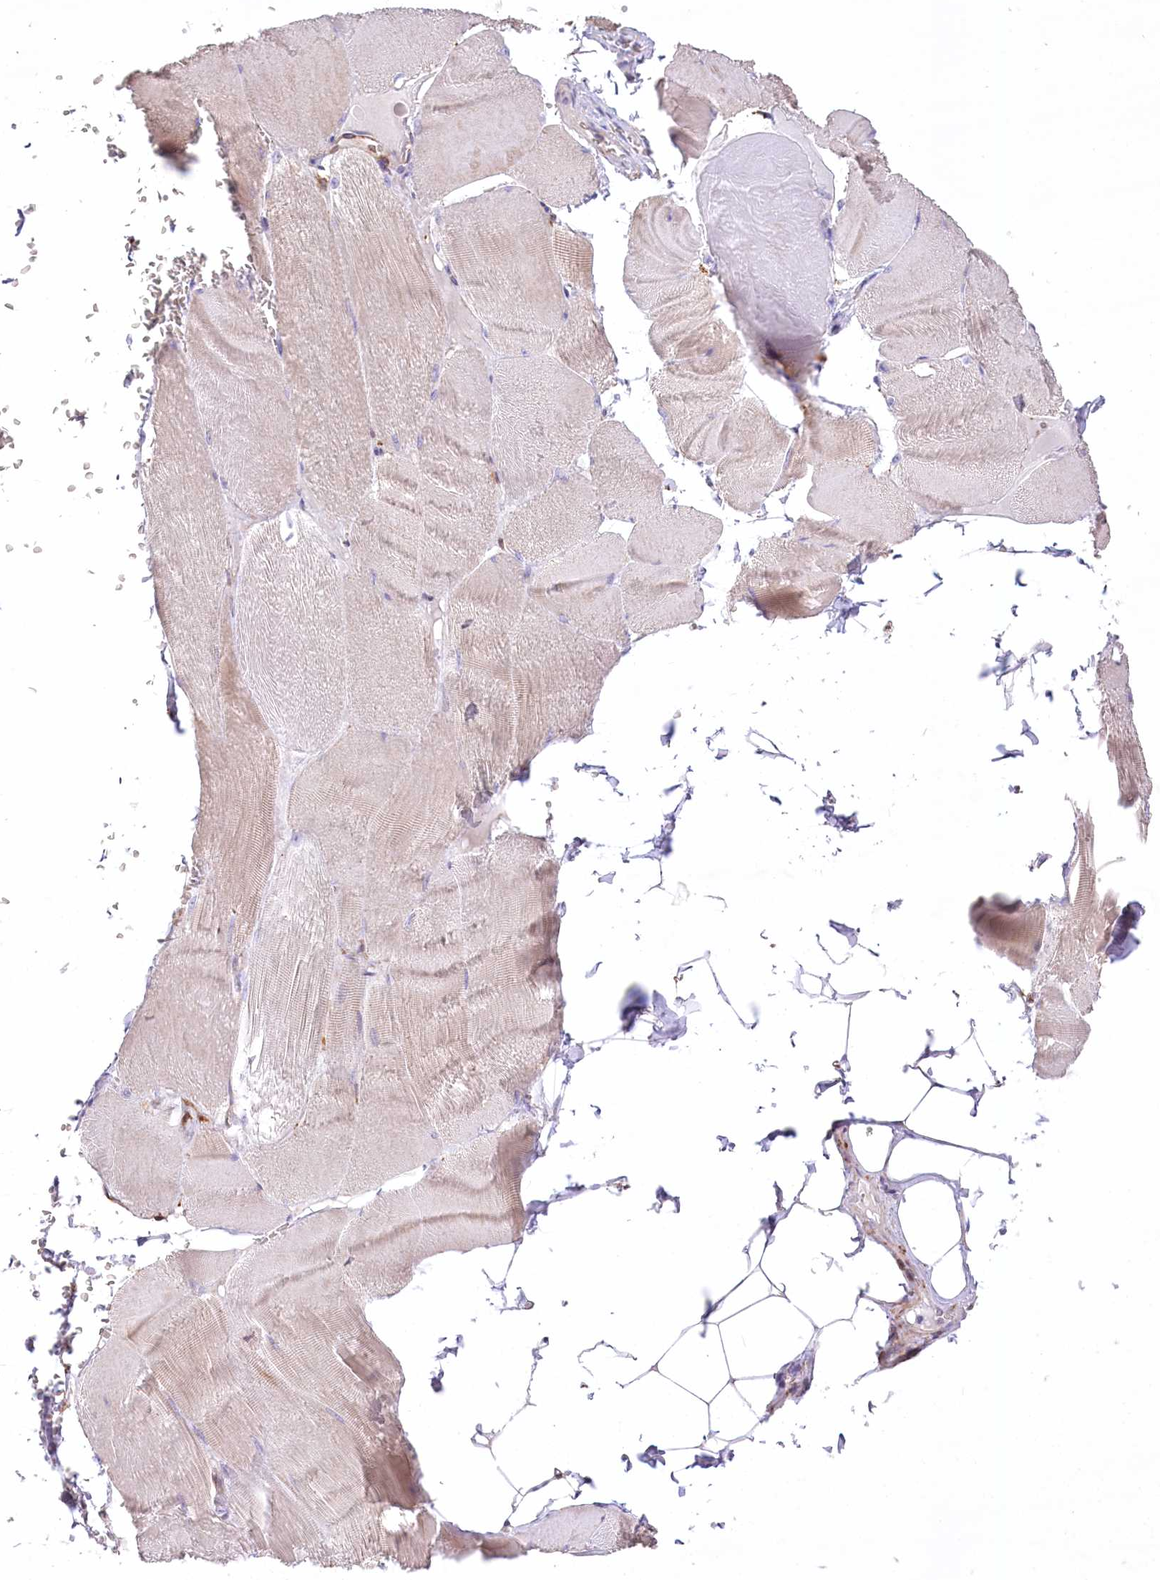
{"staining": {"intensity": "weak", "quantity": "<25%", "location": "cytoplasmic/membranous"}, "tissue": "skeletal muscle", "cell_type": "Myocytes", "image_type": "normal", "snomed": [{"axis": "morphology", "description": "Normal tissue, NOS"}, {"axis": "morphology", "description": "Basal cell carcinoma"}, {"axis": "topography", "description": "Skeletal muscle"}], "caption": "Skeletal muscle stained for a protein using immunohistochemistry exhibits no expression myocytes.", "gene": "ANGPTL3", "patient": {"sex": "female", "age": 64}}